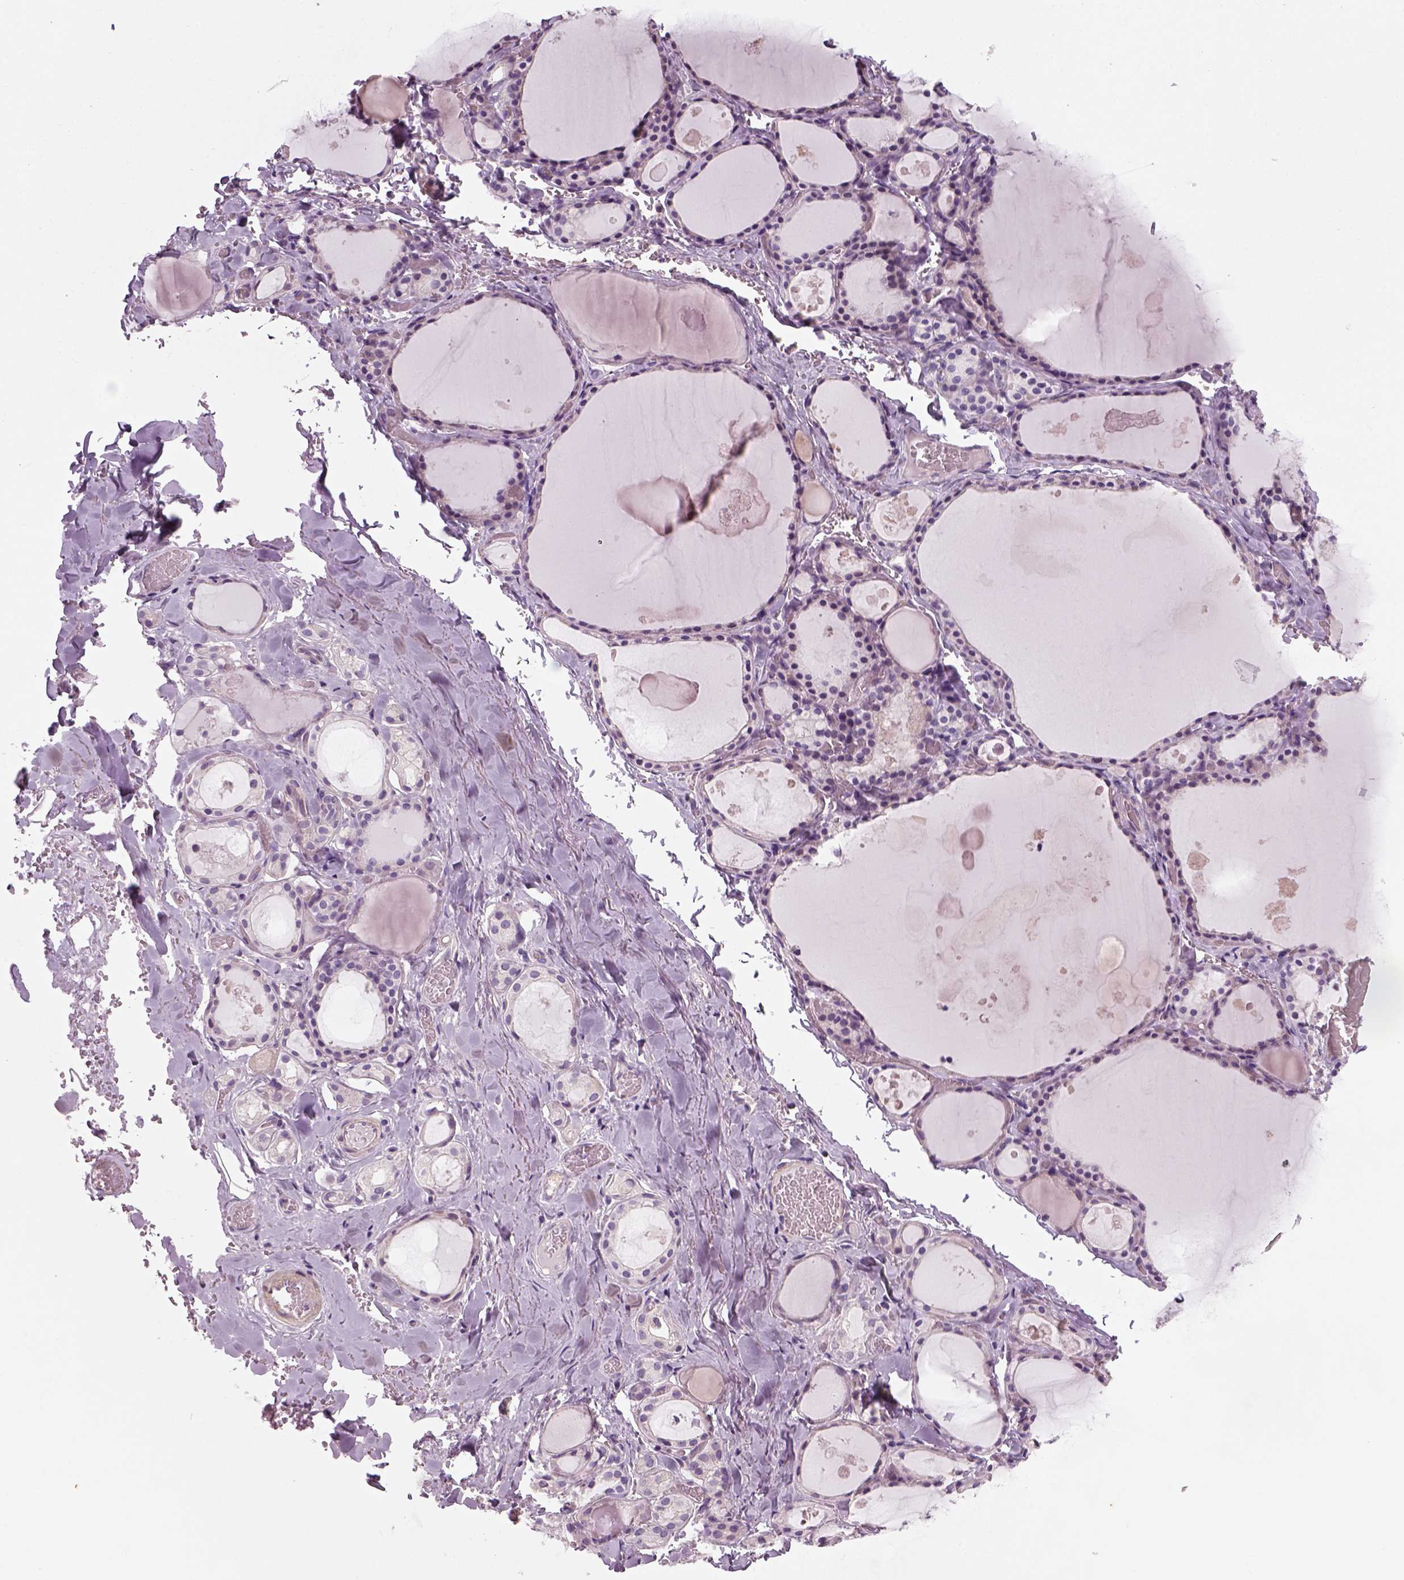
{"staining": {"intensity": "negative", "quantity": "none", "location": "none"}, "tissue": "thyroid gland", "cell_type": "Glandular cells", "image_type": "normal", "snomed": [{"axis": "morphology", "description": "Normal tissue, NOS"}, {"axis": "topography", "description": "Thyroid gland"}], "caption": "A high-resolution image shows immunohistochemistry staining of unremarkable thyroid gland, which displays no significant positivity in glandular cells. The staining is performed using DAB brown chromogen with nuclei counter-stained in using hematoxylin.", "gene": "ELOVL3", "patient": {"sex": "male", "age": 56}}